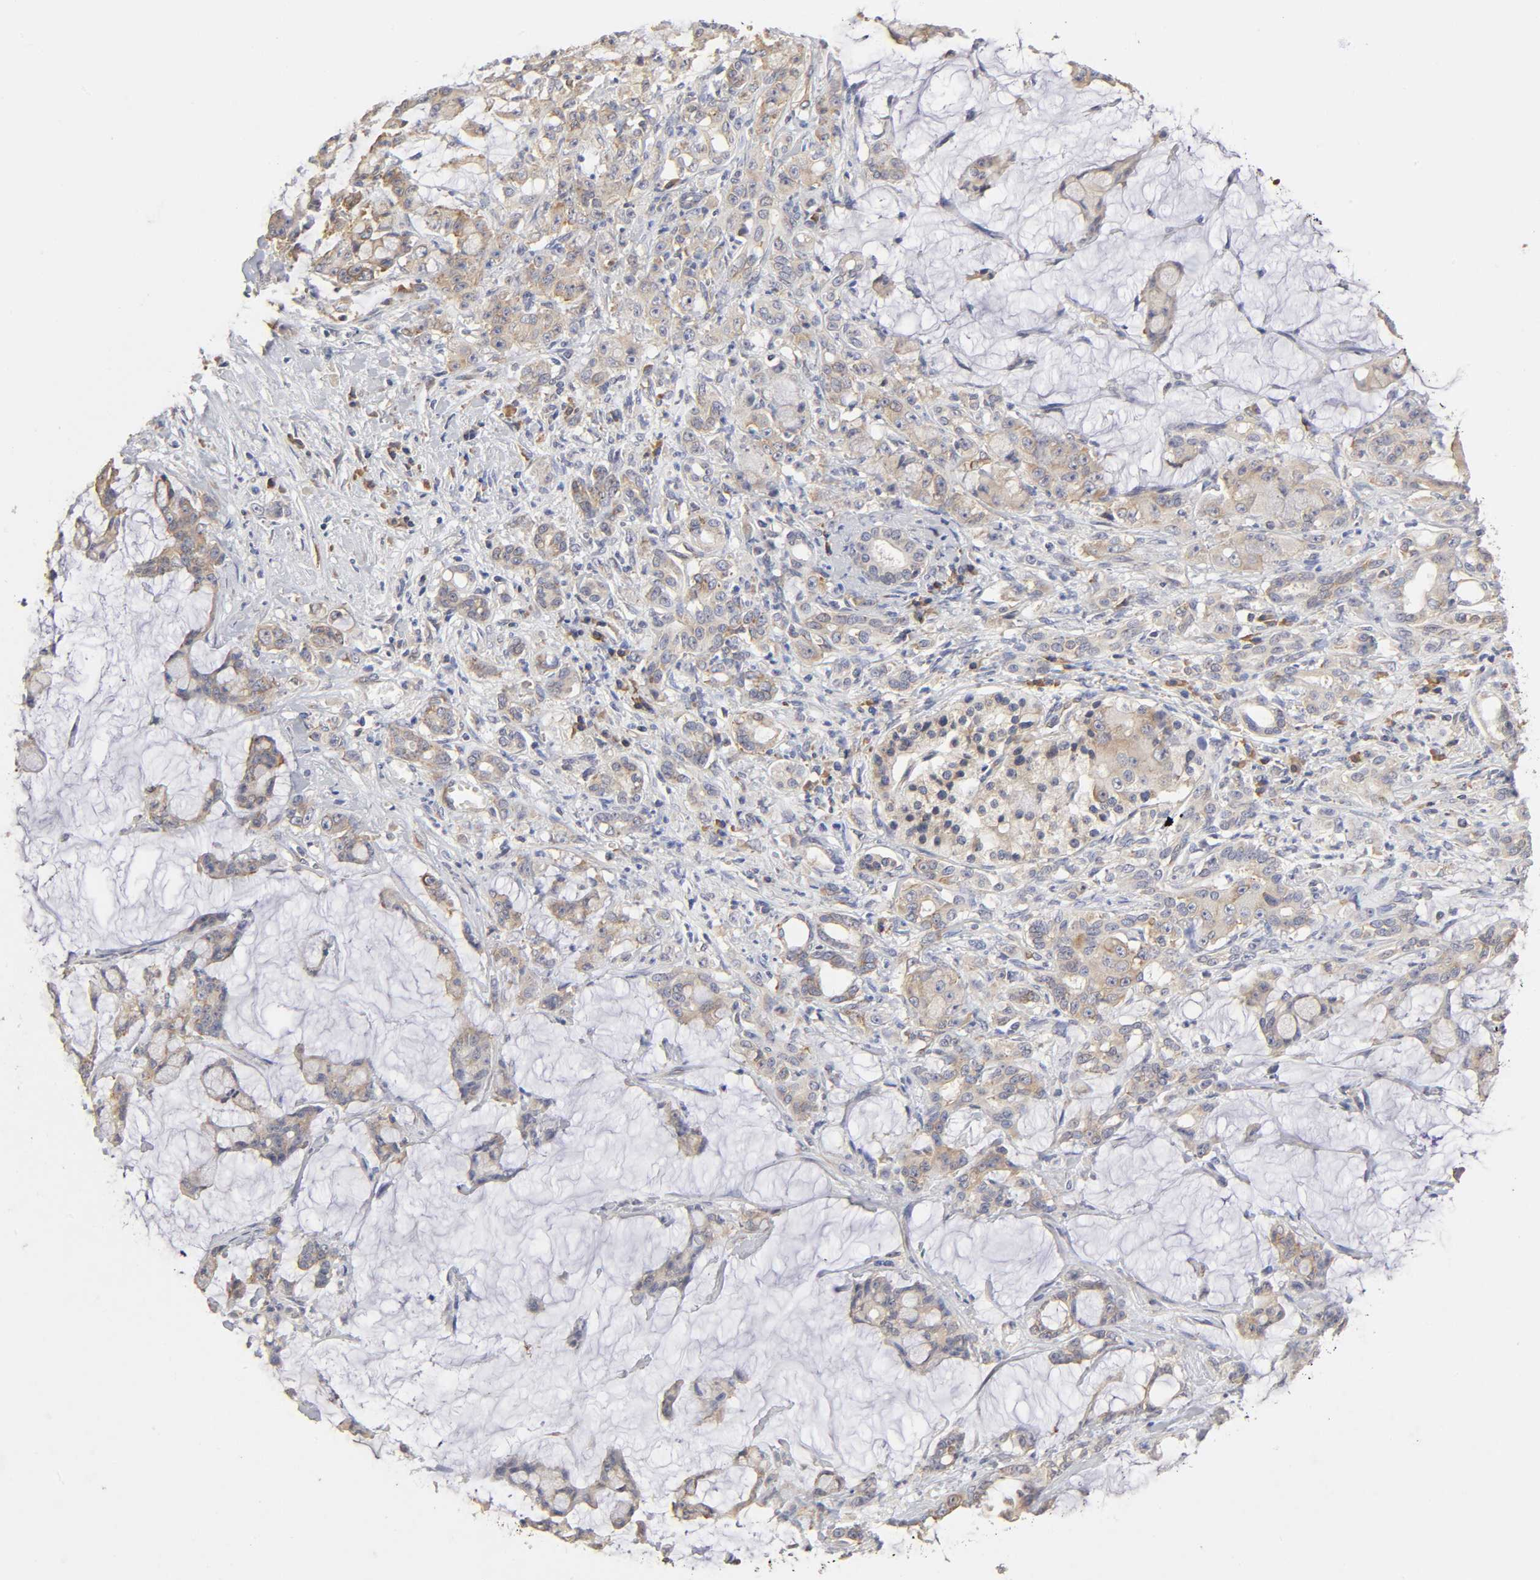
{"staining": {"intensity": "moderate", "quantity": ">75%", "location": "cytoplasmic/membranous"}, "tissue": "pancreatic cancer", "cell_type": "Tumor cells", "image_type": "cancer", "snomed": [{"axis": "morphology", "description": "Adenocarcinoma, NOS"}, {"axis": "topography", "description": "Pancreas"}], "caption": "Pancreatic cancer (adenocarcinoma) stained with a brown dye shows moderate cytoplasmic/membranous positive positivity in about >75% of tumor cells.", "gene": "RPL14", "patient": {"sex": "female", "age": 73}}